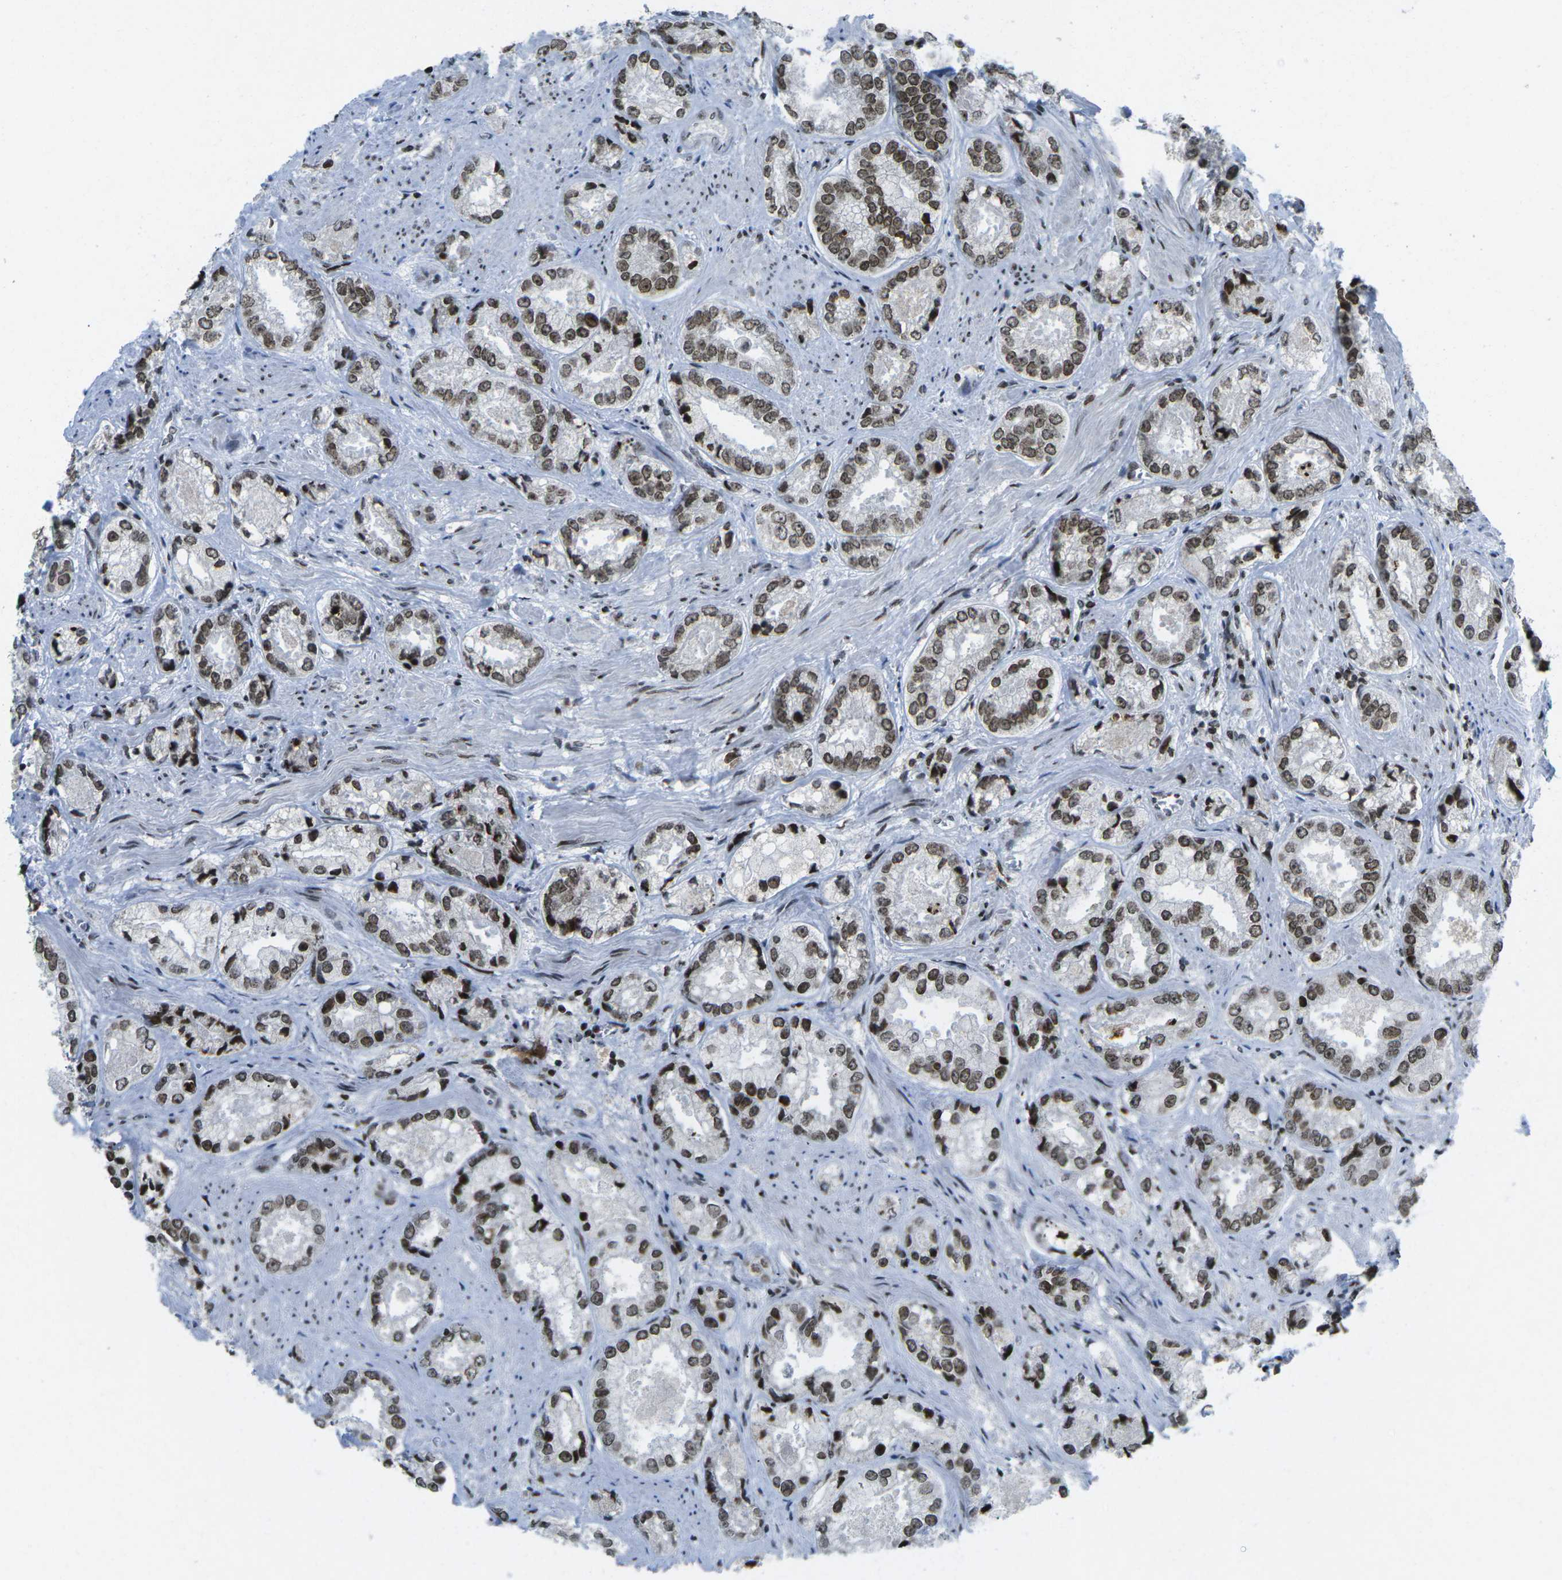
{"staining": {"intensity": "strong", "quantity": ">75%", "location": "nuclear"}, "tissue": "prostate cancer", "cell_type": "Tumor cells", "image_type": "cancer", "snomed": [{"axis": "morphology", "description": "Adenocarcinoma, High grade"}, {"axis": "topography", "description": "Prostate"}], "caption": "High-power microscopy captured an immunohistochemistry photomicrograph of prostate cancer, revealing strong nuclear expression in about >75% of tumor cells.", "gene": "EME1", "patient": {"sex": "male", "age": 61}}